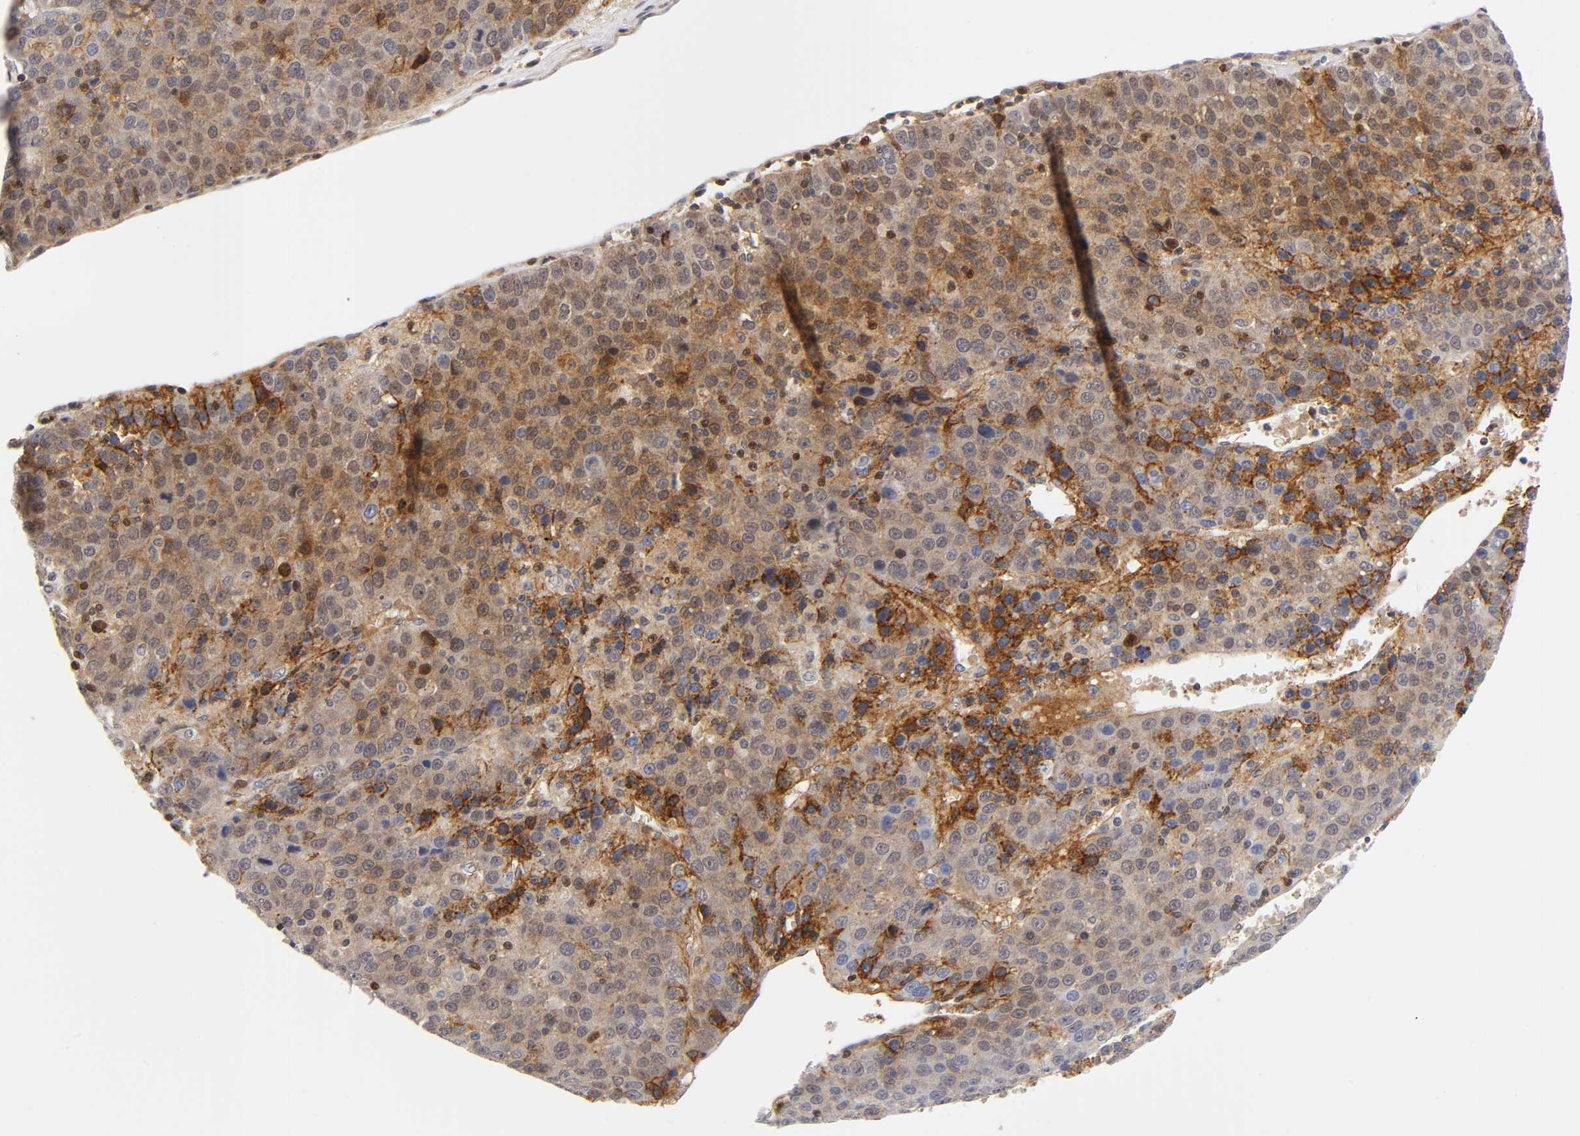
{"staining": {"intensity": "moderate", "quantity": ">75%", "location": "cytoplasmic/membranous"}, "tissue": "liver cancer", "cell_type": "Tumor cells", "image_type": "cancer", "snomed": [{"axis": "morphology", "description": "Carcinoma, Hepatocellular, NOS"}, {"axis": "topography", "description": "Liver"}], "caption": "Immunohistochemical staining of liver cancer demonstrates medium levels of moderate cytoplasmic/membranous expression in about >75% of tumor cells. The staining was performed using DAB (3,3'-diaminobenzidine), with brown indicating positive protein expression. Nuclei are stained blue with hematoxylin.", "gene": "ANXA7", "patient": {"sex": "female", "age": 53}}